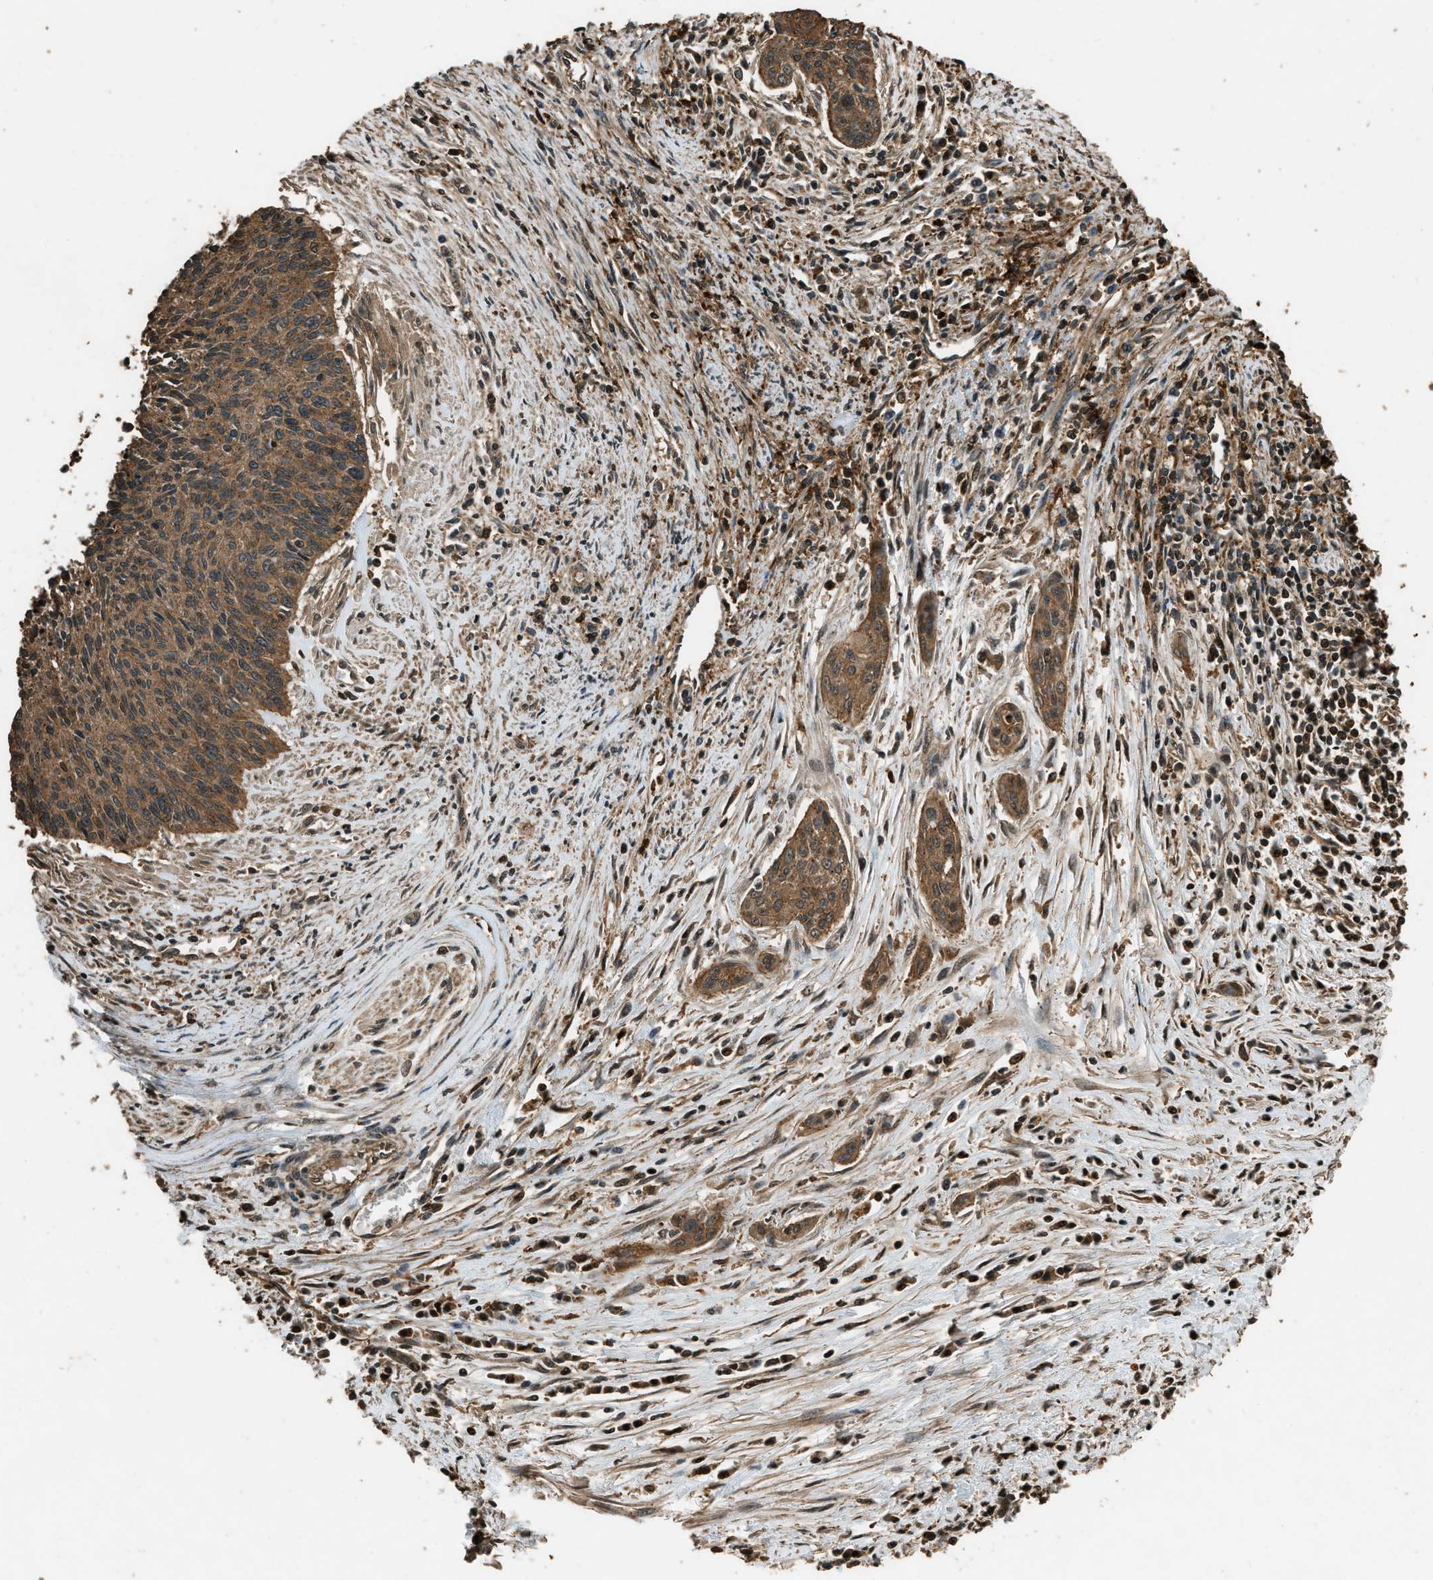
{"staining": {"intensity": "moderate", "quantity": ">75%", "location": "cytoplasmic/membranous"}, "tissue": "cervical cancer", "cell_type": "Tumor cells", "image_type": "cancer", "snomed": [{"axis": "morphology", "description": "Squamous cell carcinoma, NOS"}, {"axis": "topography", "description": "Cervix"}], "caption": "Cervical cancer stained with a protein marker exhibits moderate staining in tumor cells.", "gene": "RAP2A", "patient": {"sex": "female", "age": 55}}